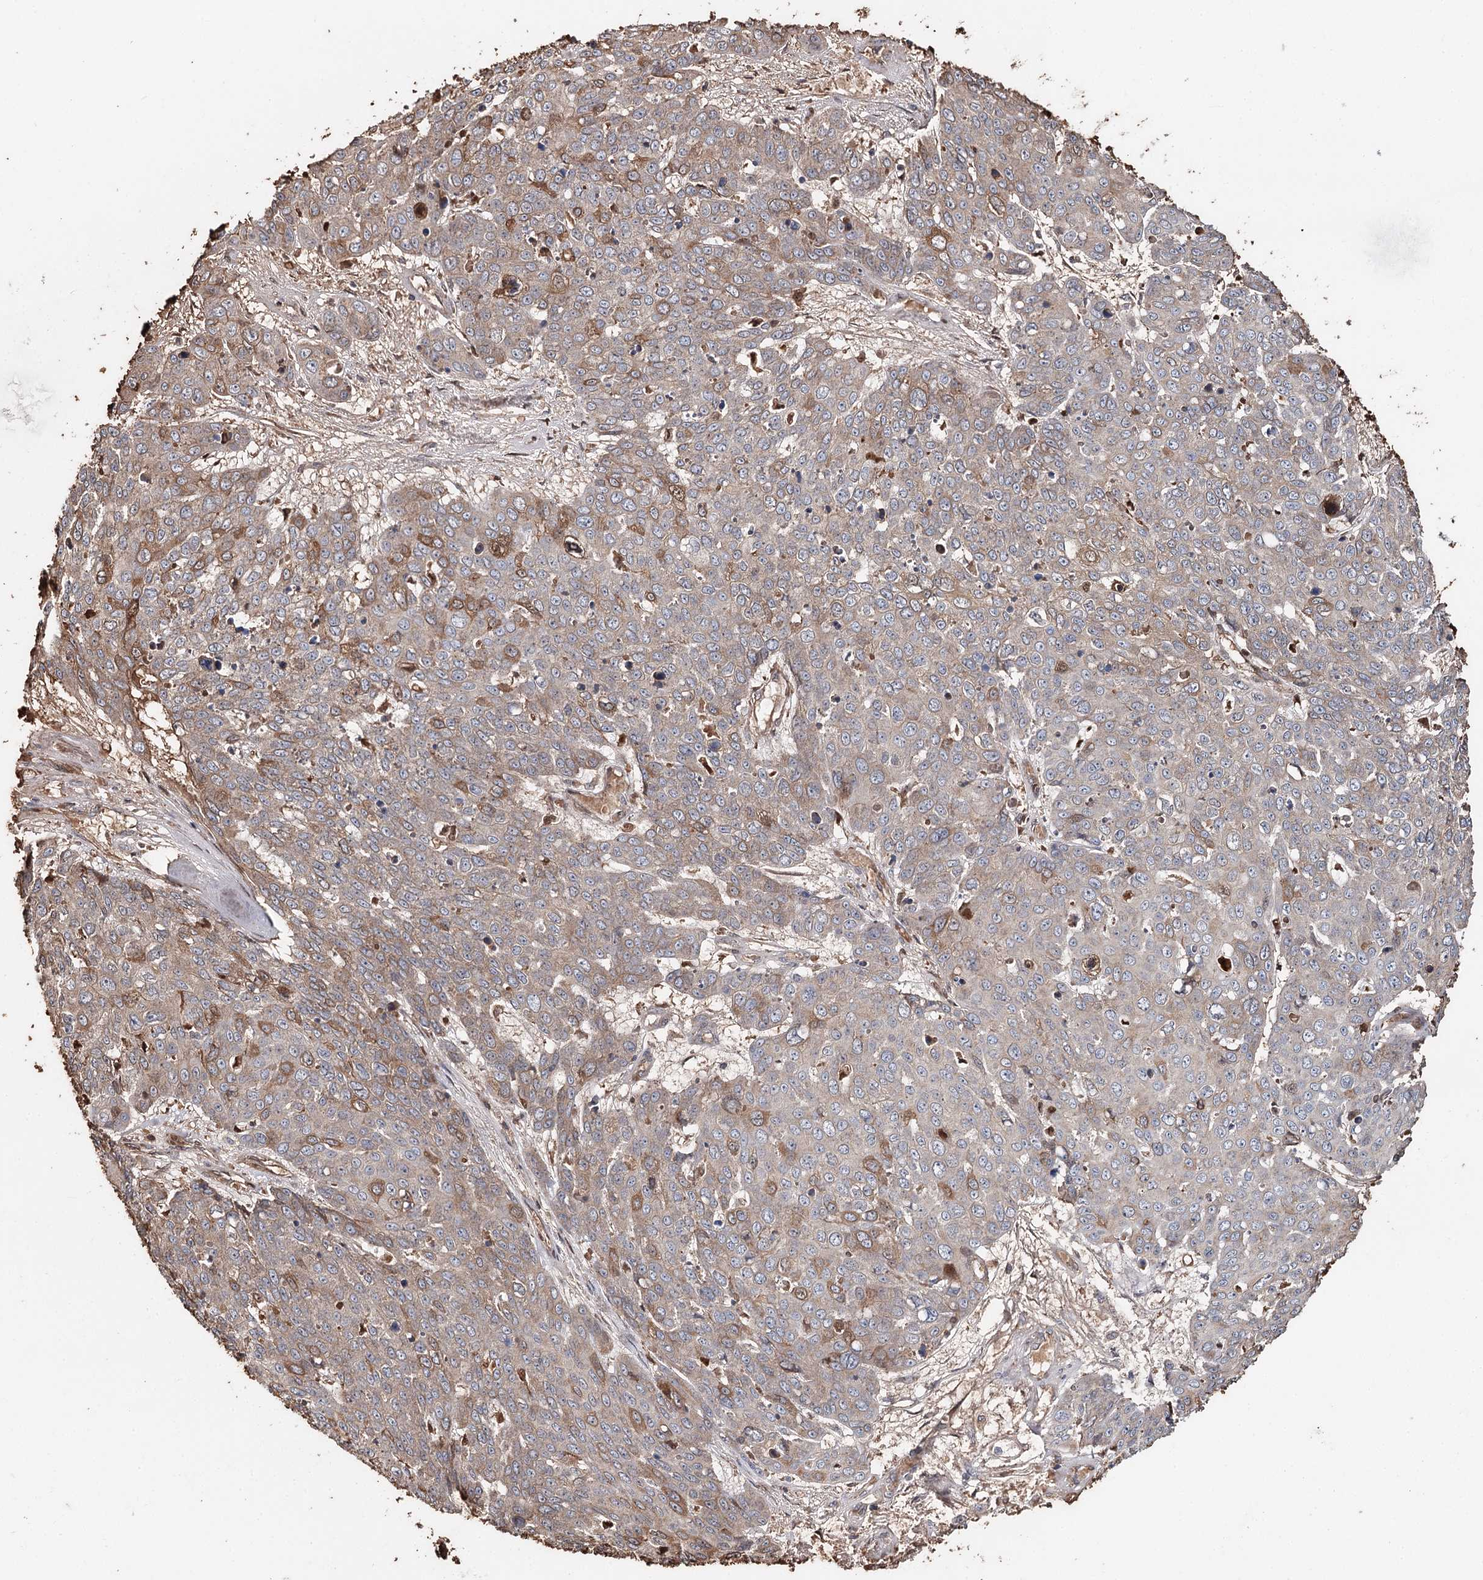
{"staining": {"intensity": "moderate", "quantity": "<25%", "location": "cytoplasmic/membranous"}, "tissue": "skin cancer", "cell_type": "Tumor cells", "image_type": "cancer", "snomed": [{"axis": "morphology", "description": "Squamous cell carcinoma, NOS"}, {"axis": "topography", "description": "Skin"}], "caption": "IHC image of neoplastic tissue: skin squamous cell carcinoma stained using IHC reveals low levels of moderate protein expression localized specifically in the cytoplasmic/membranous of tumor cells, appearing as a cytoplasmic/membranous brown color.", "gene": "SYVN1", "patient": {"sex": "male", "age": 71}}